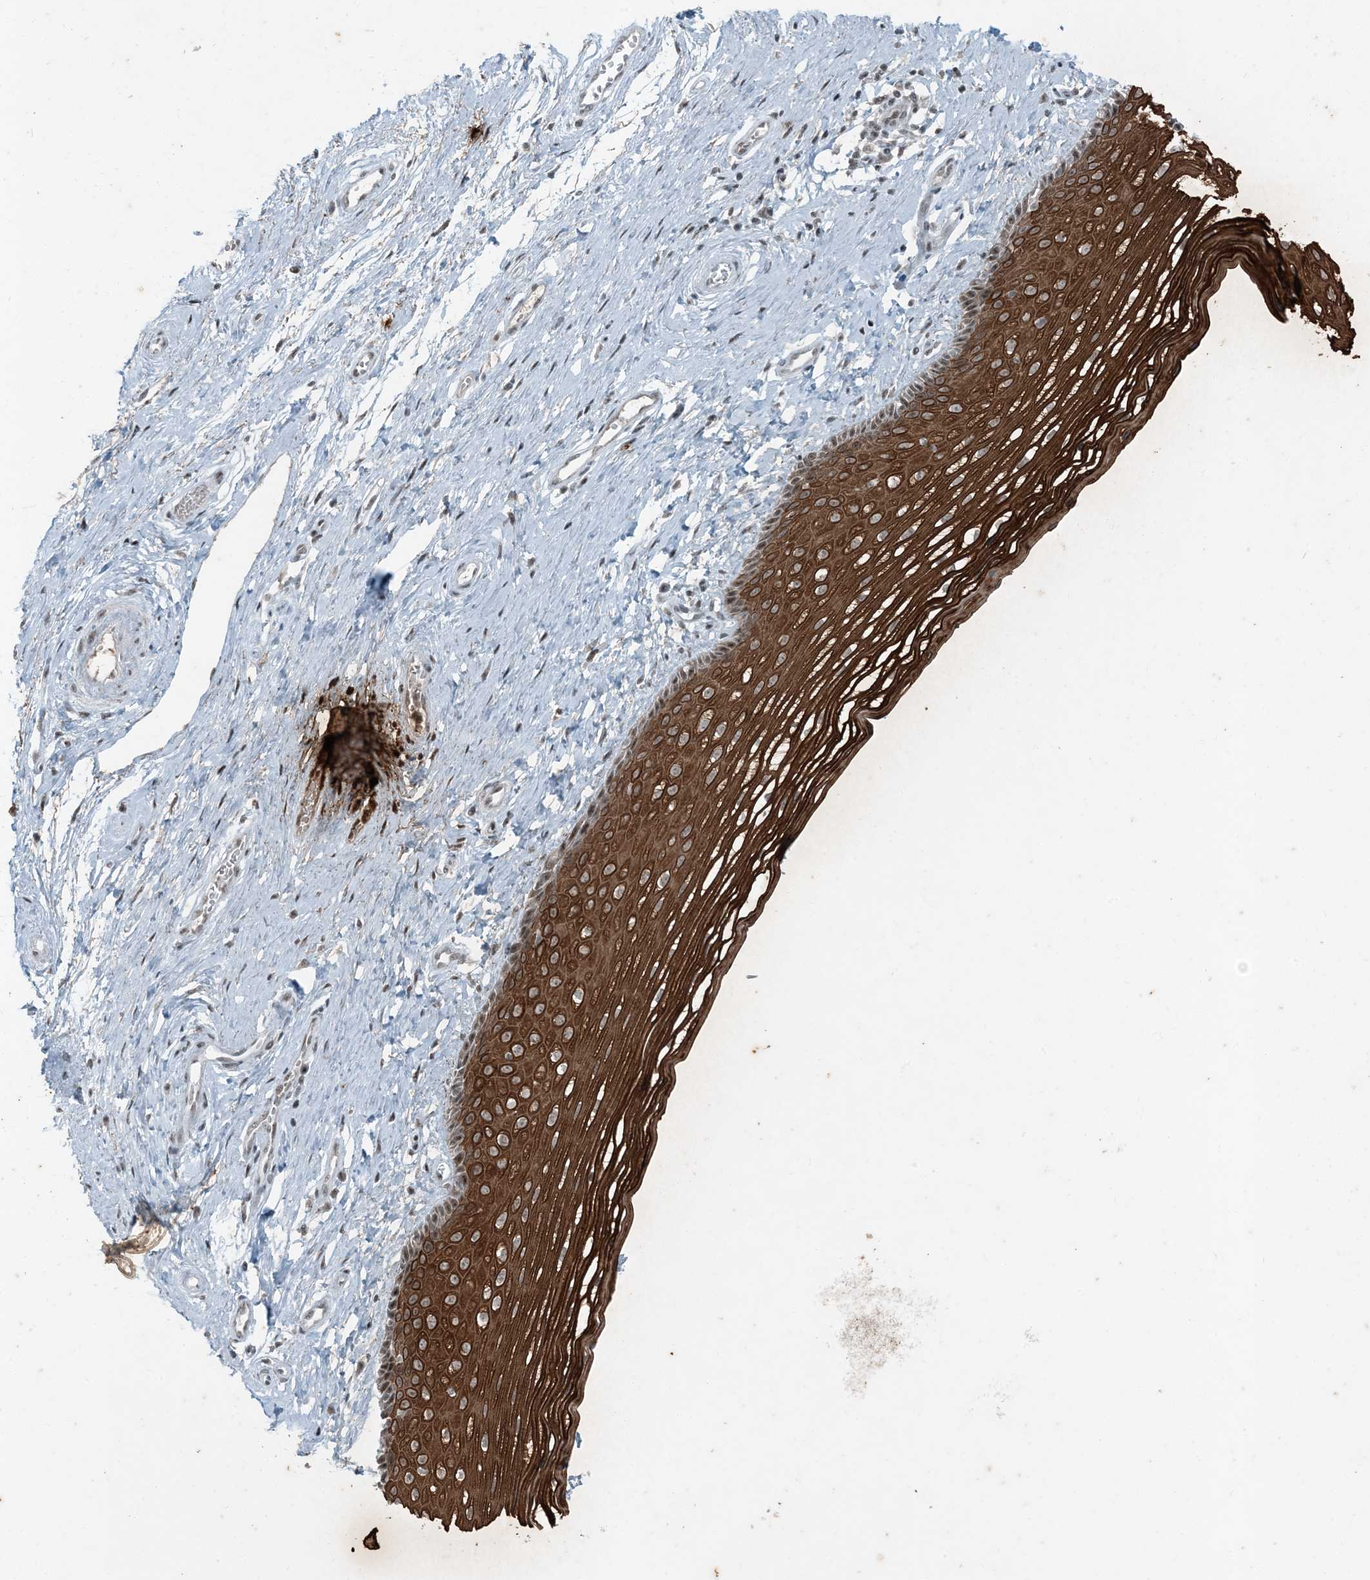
{"staining": {"intensity": "strong", "quantity": ">75%", "location": "cytoplasmic/membranous,nuclear"}, "tissue": "vagina", "cell_type": "Squamous epithelial cells", "image_type": "normal", "snomed": [{"axis": "morphology", "description": "Normal tissue, NOS"}, {"axis": "topography", "description": "Vagina"}], "caption": "An image of vagina stained for a protein exhibits strong cytoplasmic/membranous,nuclear brown staining in squamous epithelial cells. The protein is stained brown, and the nuclei are stained in blue (DAB (3,3'-diaminobenzidine) IHC with brightfield microscopy, high magnification).", "gene": "TADA2B", "patient": {"sex": "female", "age": 46}}